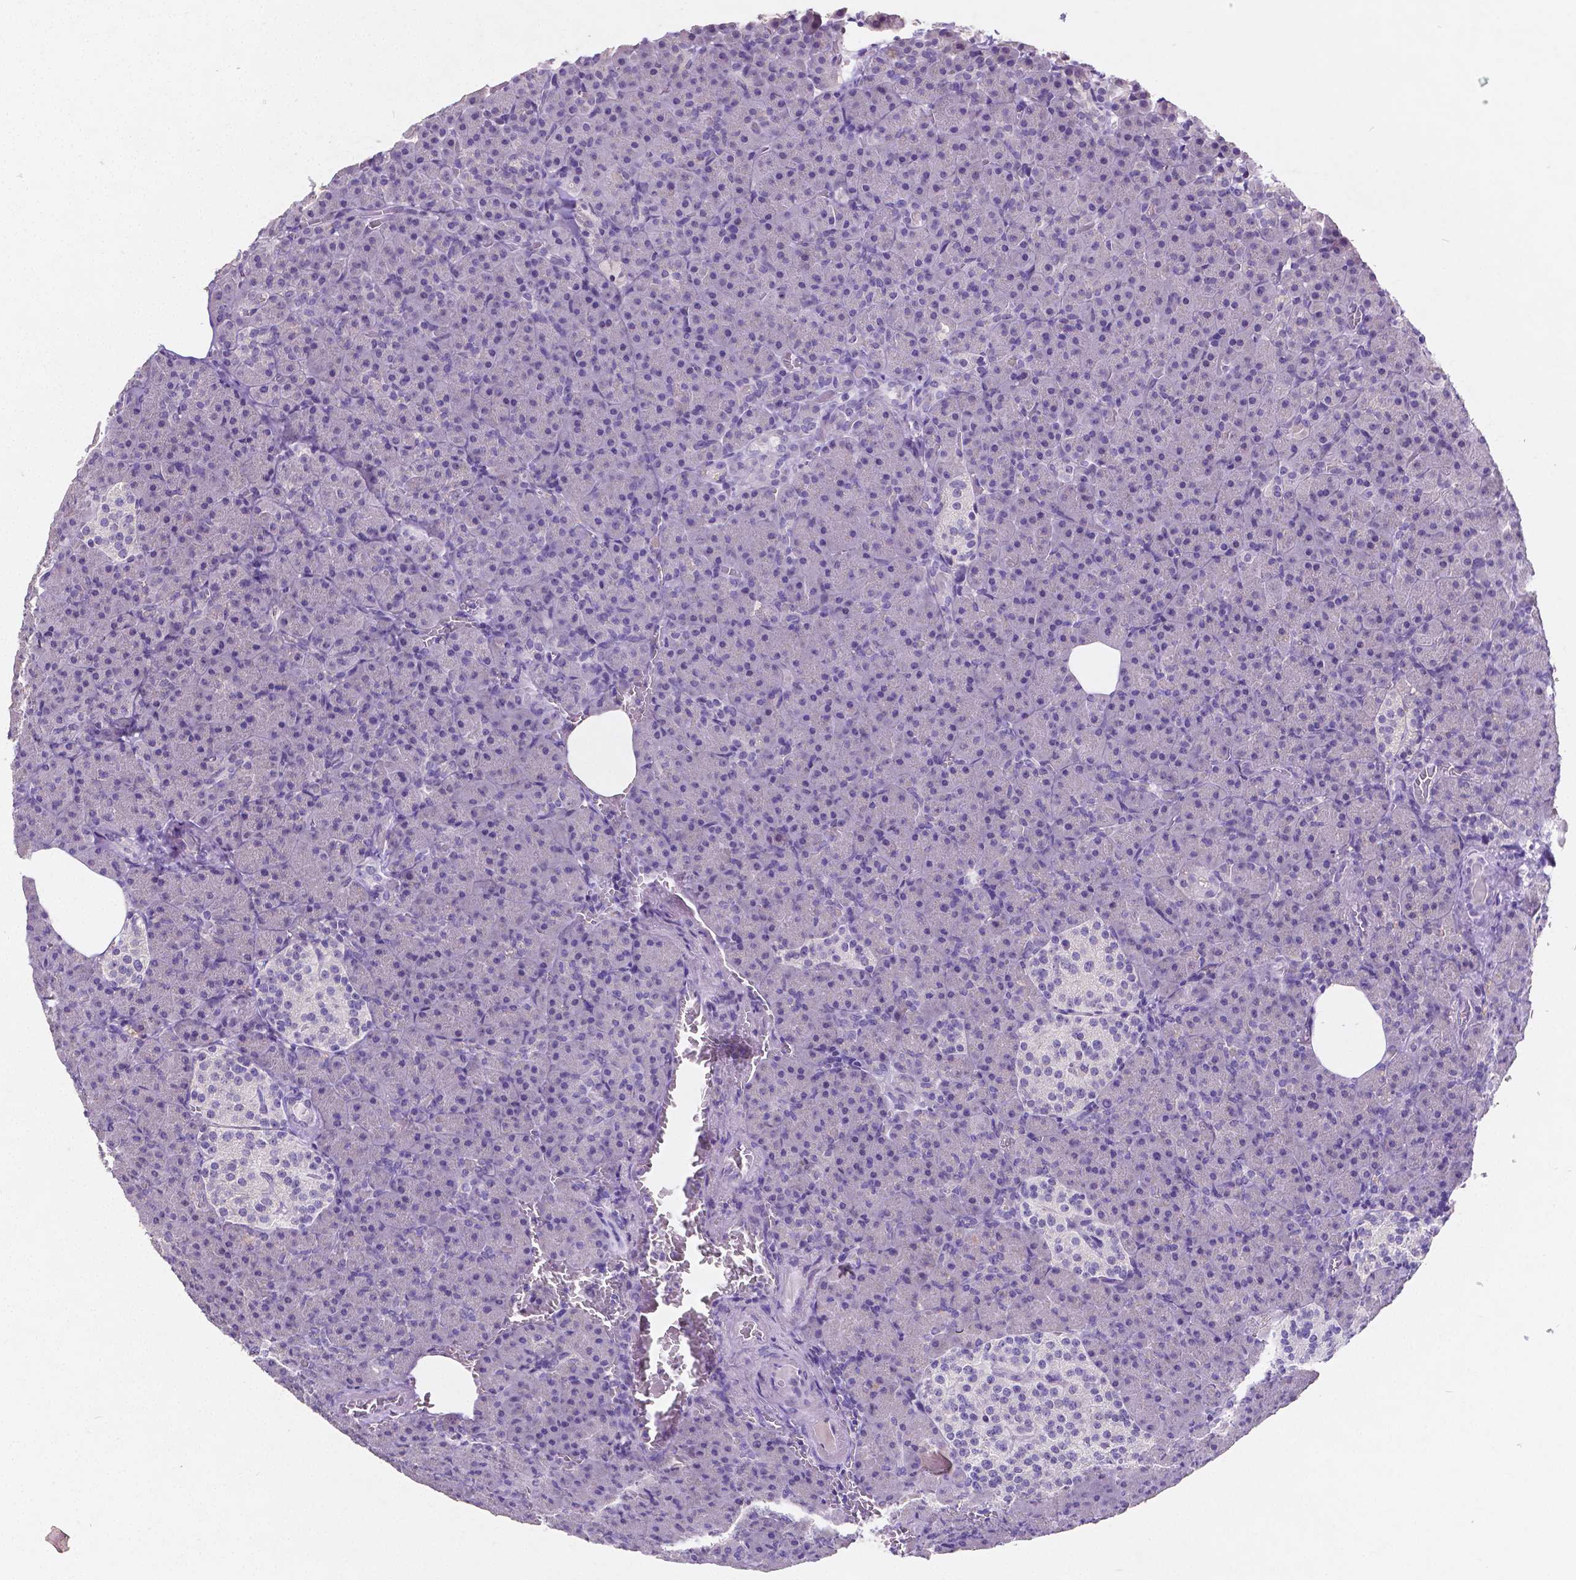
{"staining": {"intensity": "negative", "quantity": "none", "location": "none"}, "tissue": "pancreas", "cell_type": "Exocrine glandular cells", "image_type": "normal", "snomed": [{"axis": "morphology", "description": "Normal tissue, NOS"}, {"axis": "topography", "description": "Pancreas"}], "caption": "DAB (3,3'-diaminobenzidine) immunohistochemical staining of benign human pancreas shows no significant expression in exocrine glandular cells. The staining was performed using DAB (3,3'-diaminobenzidine) to visualize the protein expression in brown, while the nuclei were stained in blue with hematoxylin (Magnification: 20x).", "gene": "SATB2", "patient": {"sex": "female", "age": 74}}